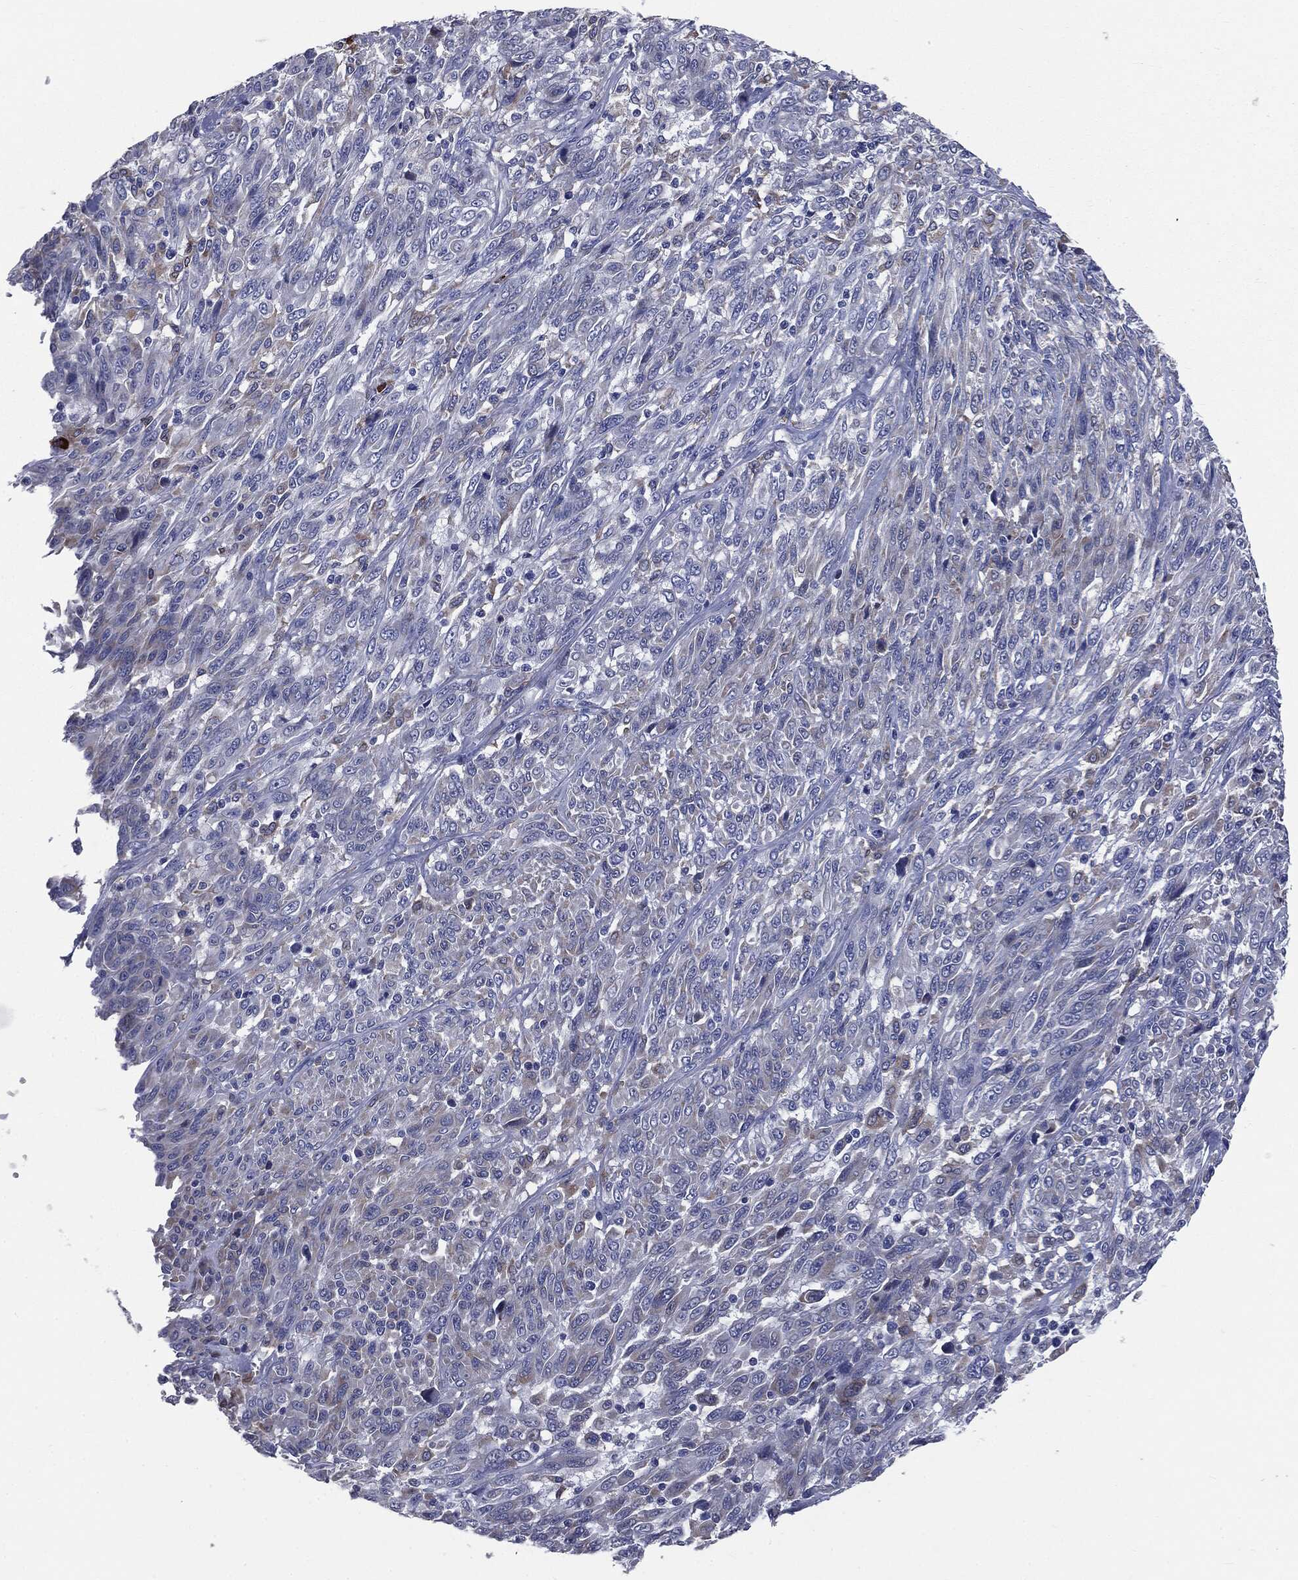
{"staining": {"intensity": "negative", "quantity": "none", "location": "none"}, "tissue": "melanoma", "cell_type": "Tumor cells", "image_type": "cancer", "snomed": [{"axis": "morphology", "description": "Malignant melanoma, NOS"}, {"axis": "topography", "description": "Skin"}], "caption": "A micrograph of human melanoma is negative for staining in tumor cells. (DAB immunohistochemistry visualized using brightfield microscopy, high magnification).", "gene": "PTGS2", "patient": {"sex": "female", "age": 91}}